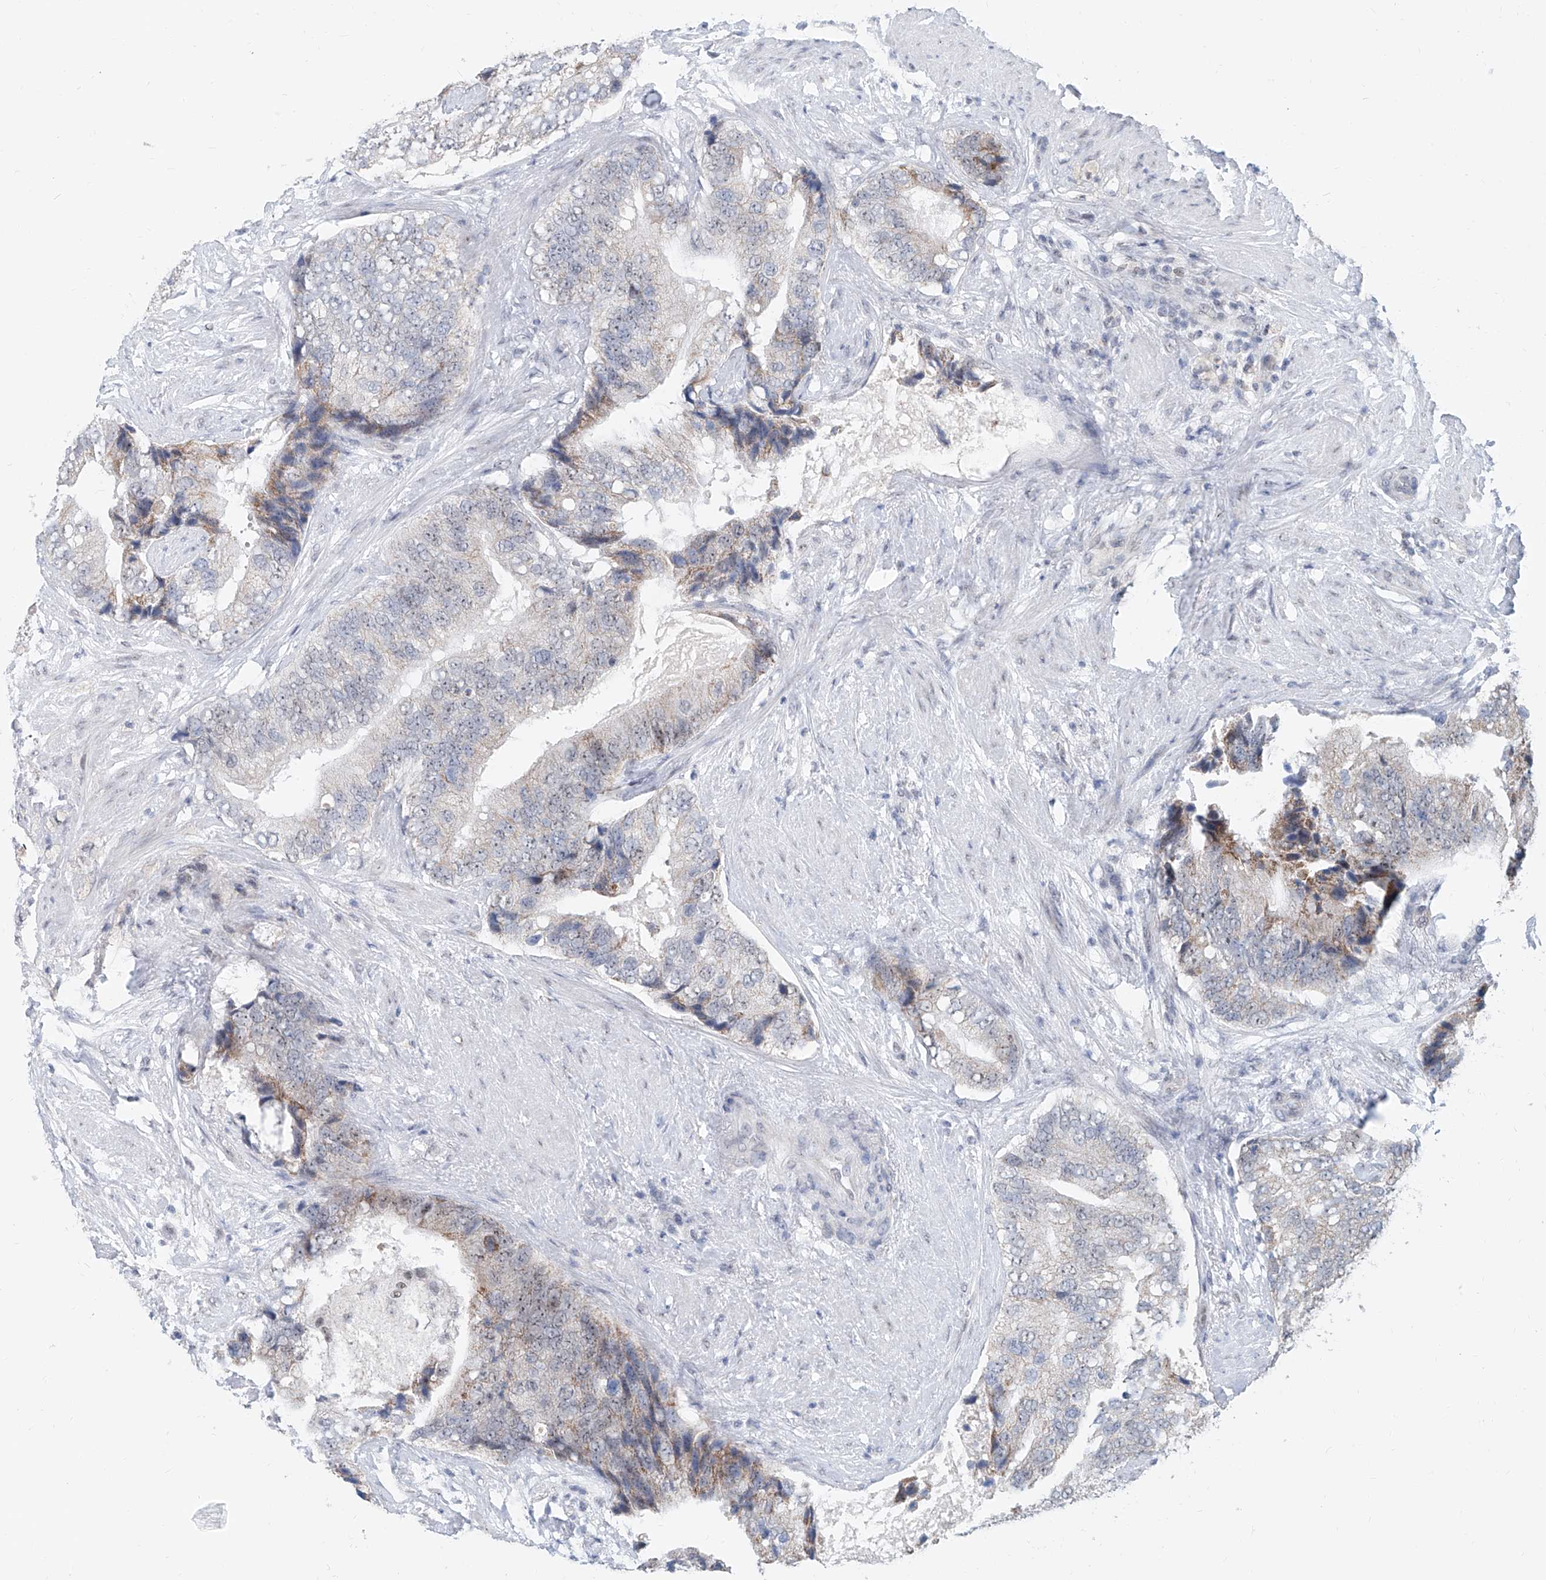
{"staining": {"intensity": "weak", "quantity": "25%-75%", "location": "cytoplasmic/membranous,nuclear"}, "tissue": "prostate cancer", "cell_type": "Tumor cells", "image_type": "cancer", "snomed": [{"axis": "morphology", "description": "Adenocarcinoma, High grade"}, {"axis": "topography", "description": "Prostate"}], "caption": "Protein expression analysis of human prostate adenocarcinoma (high-grade) reveals weak cytoplasmic/membranous and nuclear staining in about 25%-75% of tumor cells.", "gene": "SDE2", "patient": {"sex": "male", "age": 70}}